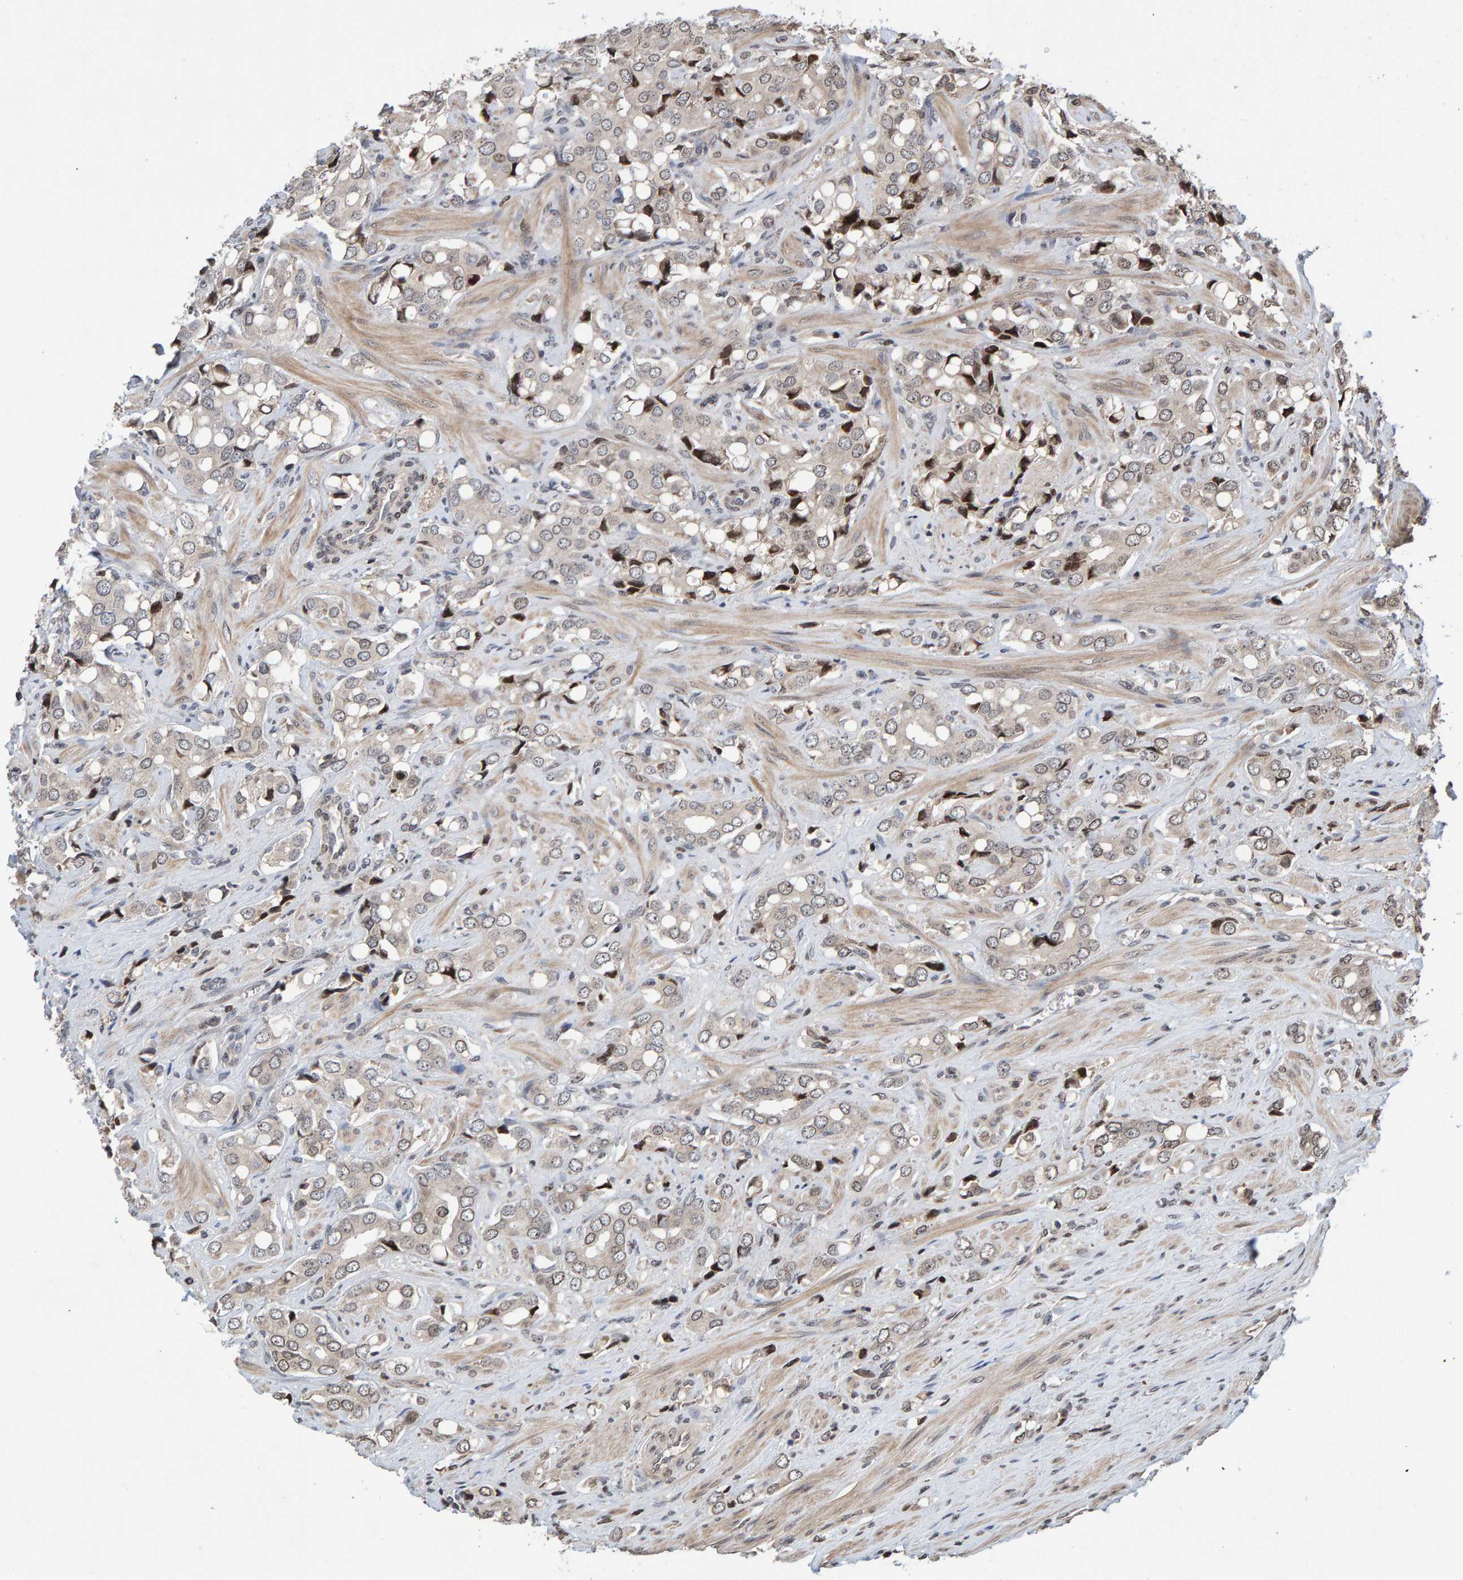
{"staining": {"intensity": "moderate", "quantity": "<25%", "location": "nuclear"}, "tissue": "prostate cancer", "cell_type": "Tumor cells", "image_type": "cancer", "snomed": [{"axis": "morphology", "description": "Adenocarcinoma, High grade"}, {"axis": "topography", "description": "Prostate"}], "caption": "Prostate cancer (high-grade adenocarcinoma) stained for a protein (brown) demonstrates moderate nuclear positive positivity in approximately <25% of tumor cells.", "gene": "GAB2", "patient": {"sex": "male", "age": 52}}